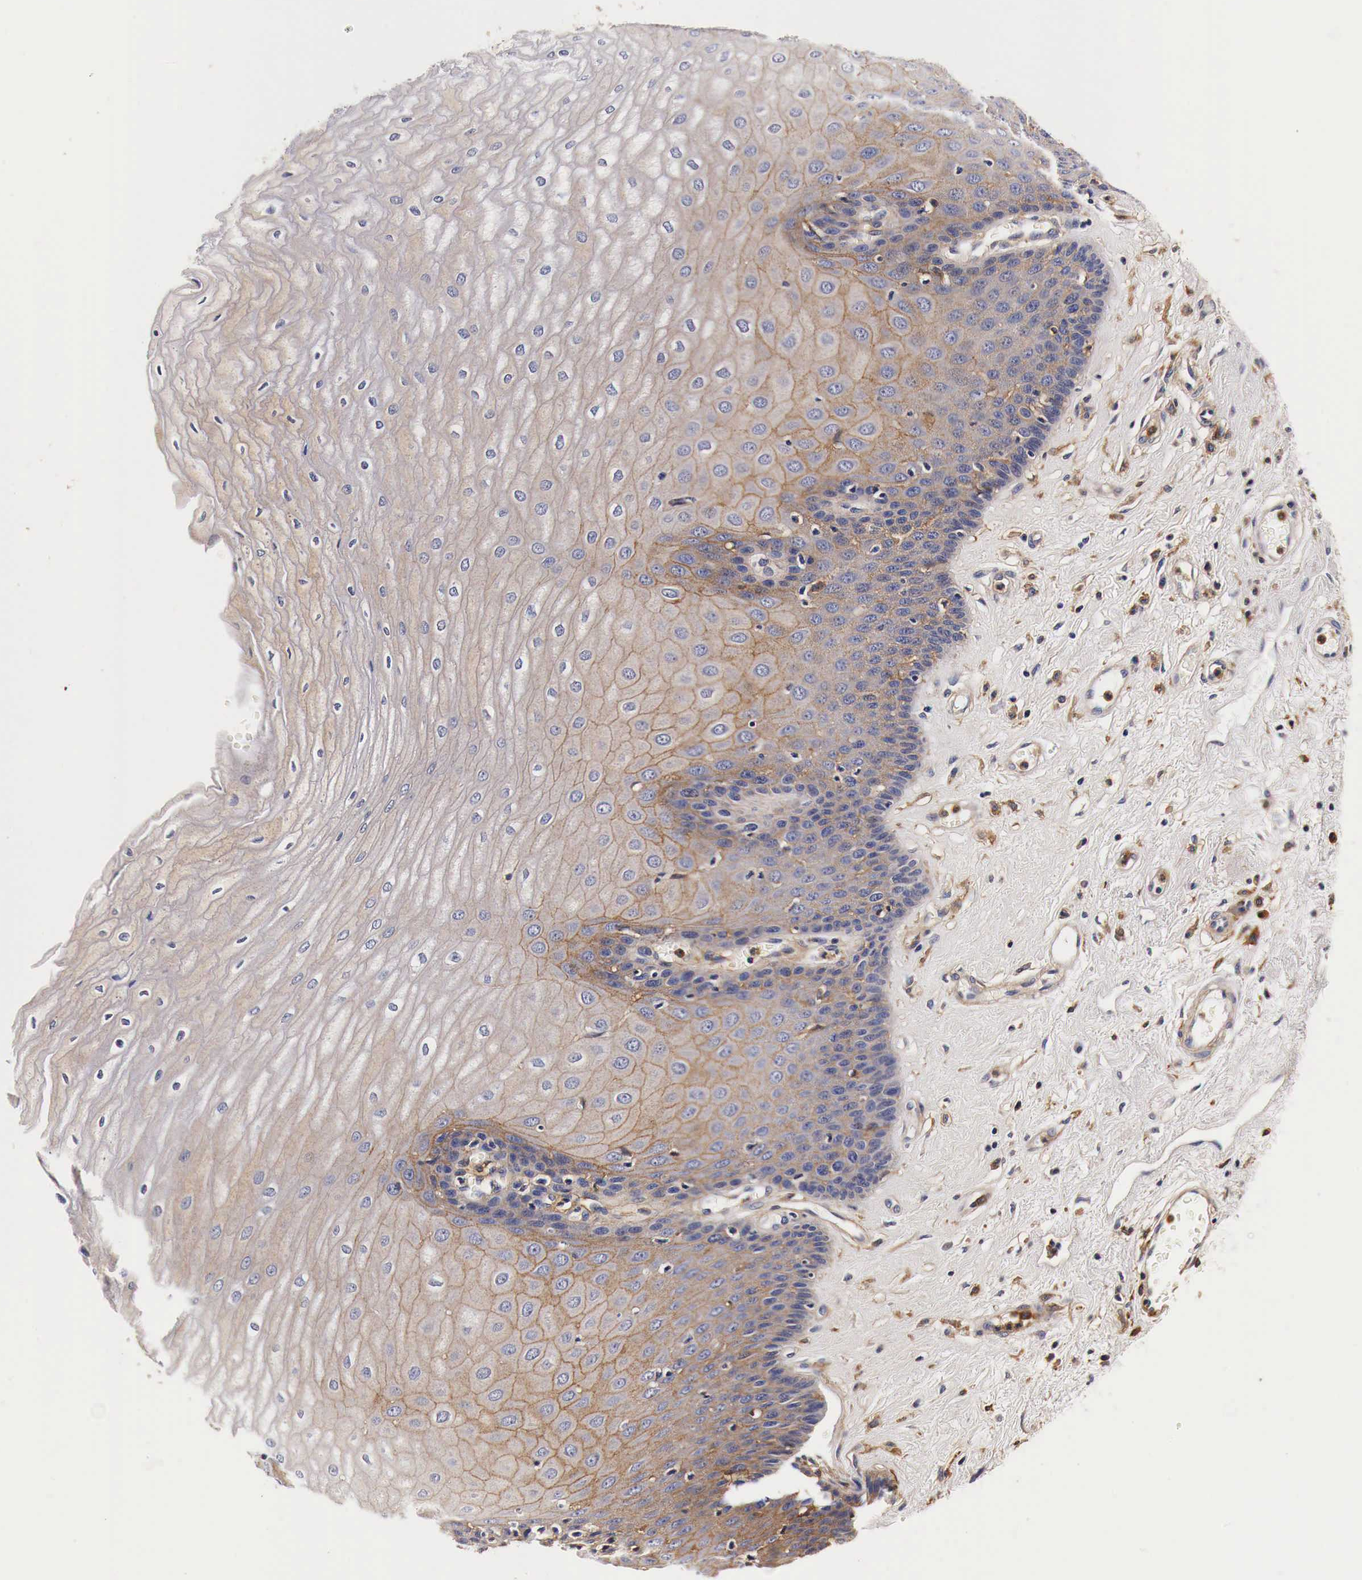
{"staining": {"intensity": "weak", "quantity": "25%-75%", "location": "cytoplasmic/membranous"}, "tissue": "esophagus", "cell_type": "Squamous epithelial cells", "image_type": "normal", "snomed": [{"axis": "morphology", "description": "Normal tissue, NOS"}, {"axis": "topography", "description": "Esophagus"}], "caption": "Protein analysis of normal esophagus displays weak cytoplasmic/membranous staining in about 25%-75% of squamous epithelial cells.", "gene": "RP2", "patient": {"sex": "male", "age": 65}}